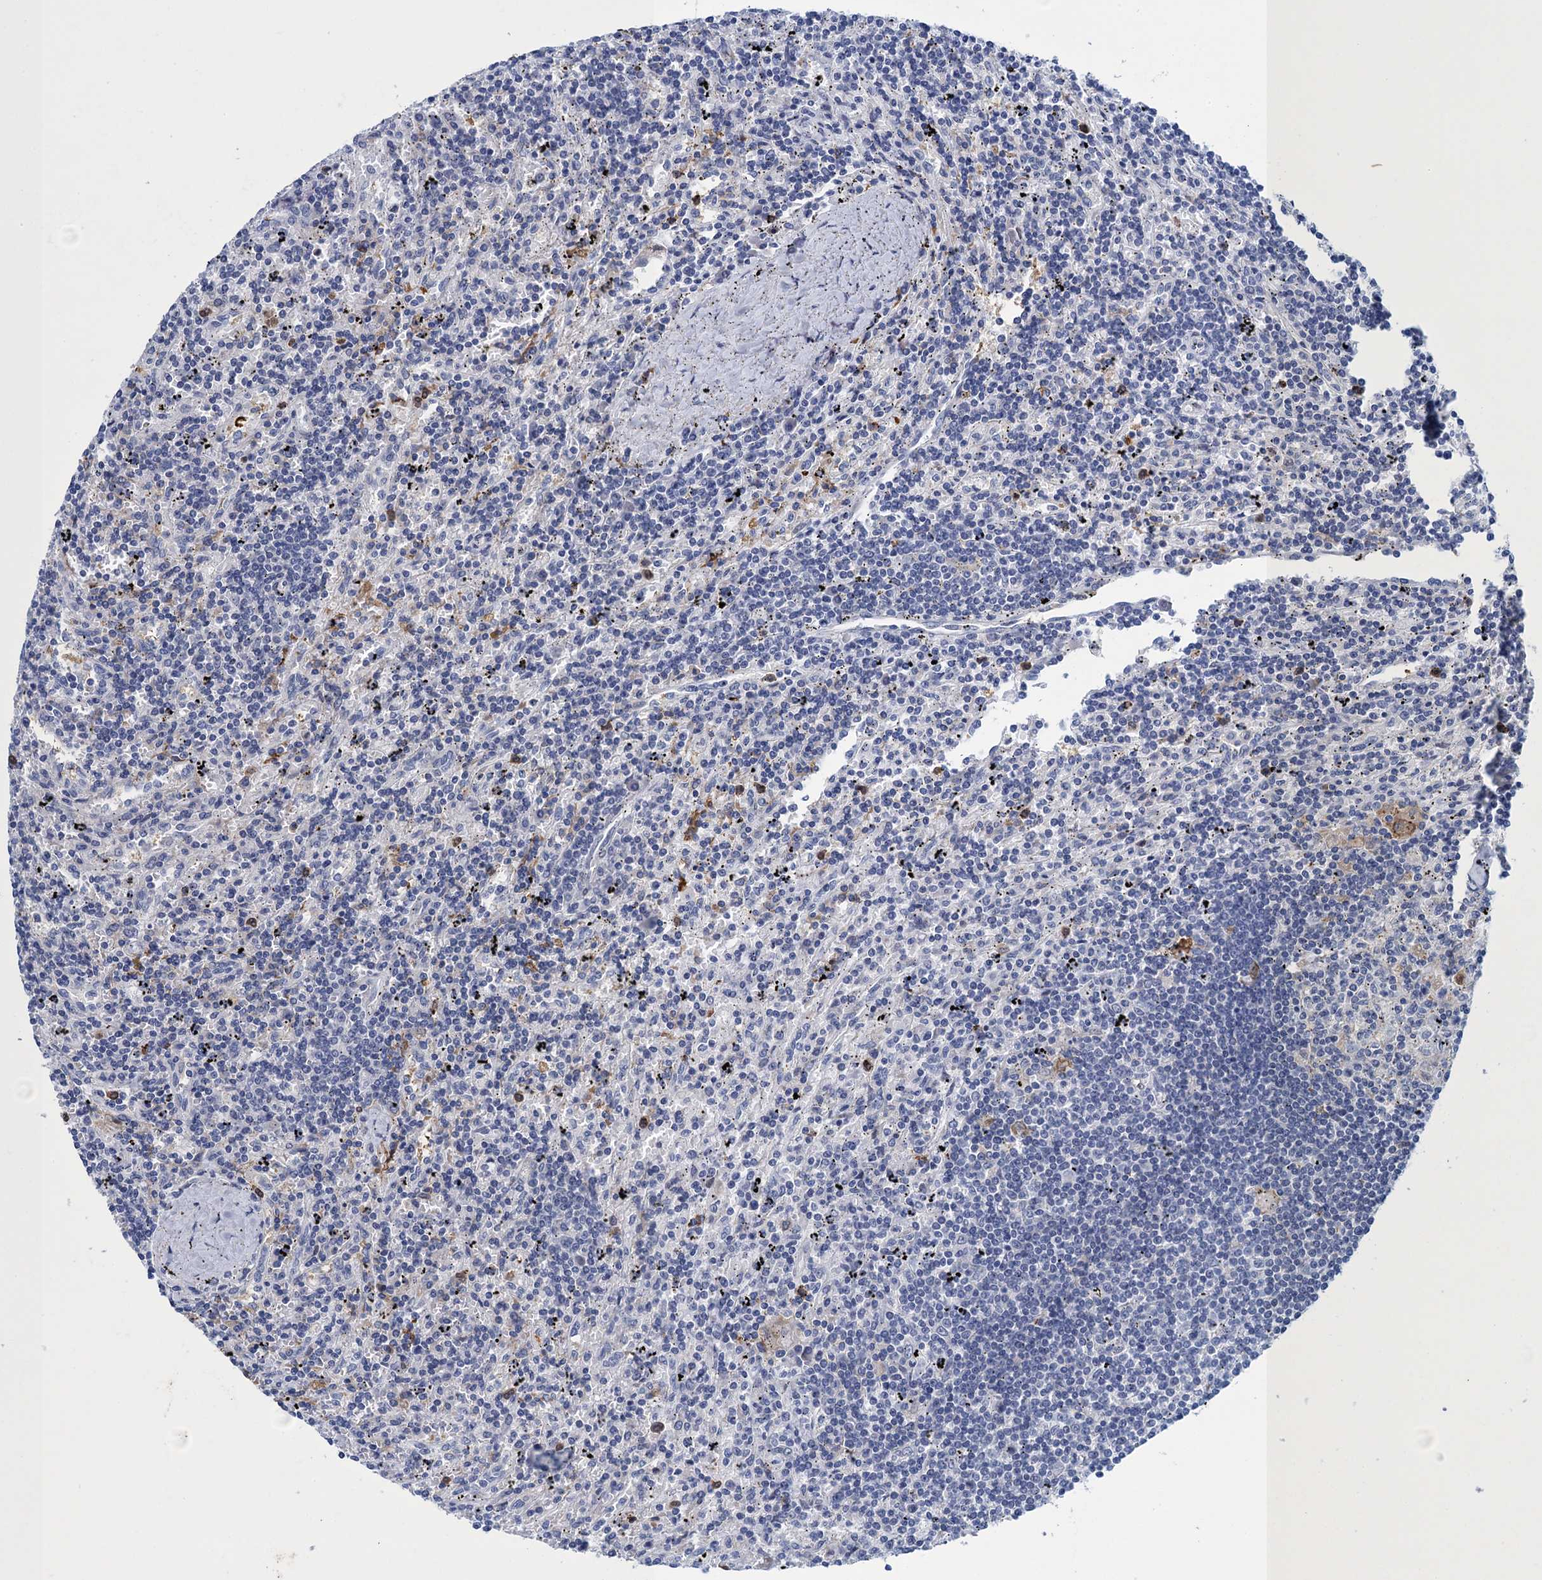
{"staining": {"intensity": "negative", "quantity": "none", "location": "none"}, "tissue": "lymphoma", "cell_type": "Tumor cells", "image_type": "cancer", "snomed": [{"axis": "morphology", "description": "Malignant lymphoma, non-Hodgkin's type, Low grade"}, {"axis": "topography", "description": "Spleen"}], "caption": "Tumor cells are negative for protein expression in human lymphoma.", "gene": "SCEL", "patient": {"sex": "male", "age": 76}}